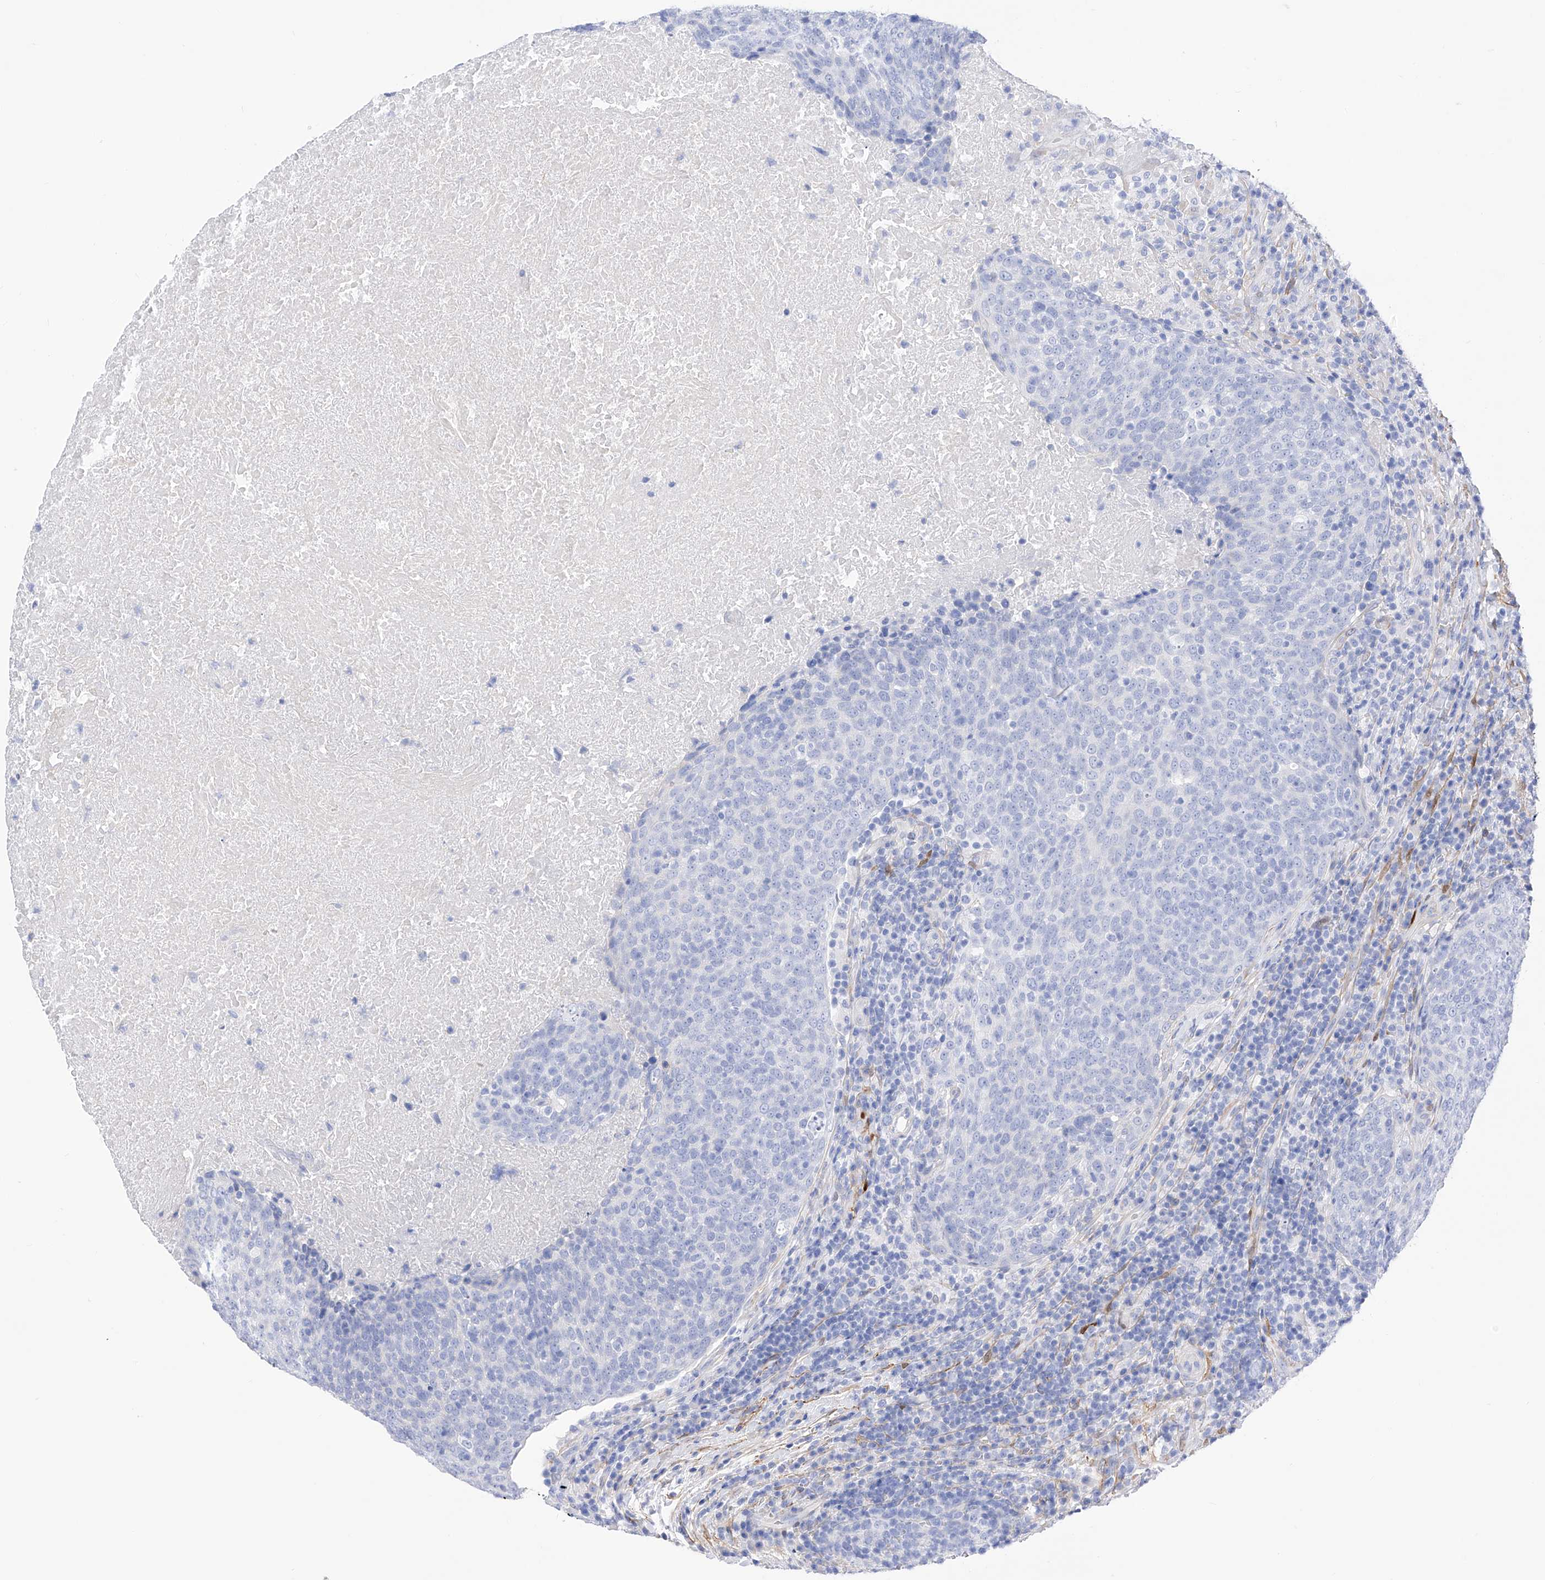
{"staining": {"intensity": "negative", "quantity": "none", "location": "none"}, "tissue": "head and neck cancer", "cell_type": "Tumor cells", "image_type": "cancer", "snomed": [{"axis": "morphology", "description": "Squamous cell carcinoma, NOS"}, {"axis": "morphology", "description": "Squamous cell carcinoma, metastatic, NOS"}, {"axis": "topography", "description": "Lymph node"}, {"axis": "topography", "description": "Head-Neck"}], "caption": "Tumor cells are negative for brown protein staining in head and neck cancer (squamous cell carcinoma).", "gene": "TRPC7", "patient": {"sex": "male", "age": 62}}